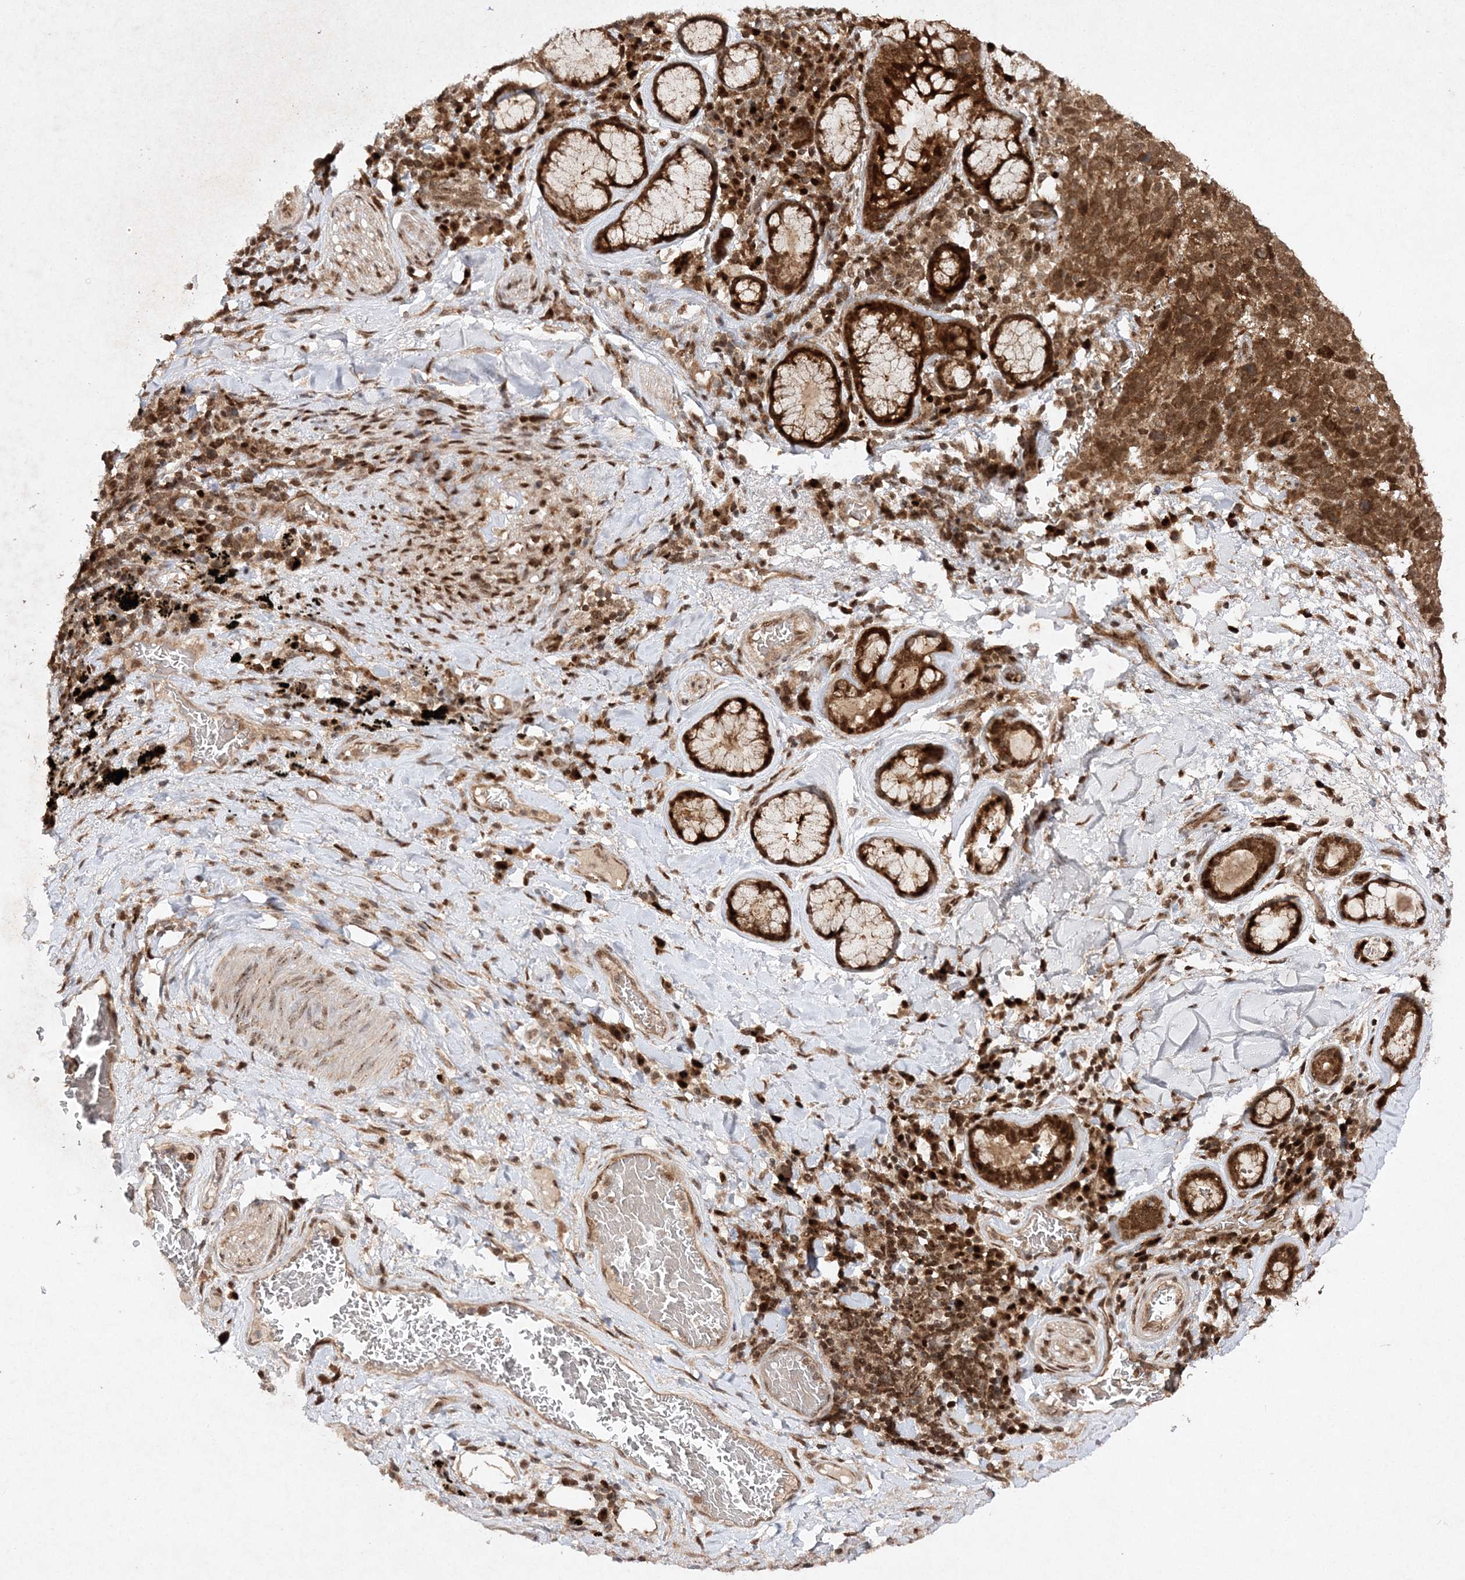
{"staining": {"intensity": "moderate", "quantity": ">75%", "location": "cytoplasmic/membranous,nuclear"}, "tissue": "lung cancer", "cell_type": "Tumor cells", "image_type": "cancer", "snomed": [{"axis": "morphology", "description": "Squamous cell carcinoma, NOS"}, {"axis": "topography", "description": "Lung"}], "caption": "Immunohistochemistry (IHC) photomicrograph of squamous cell carcinoma (lung) stained for a protein (brown), which reveals medium levels of moderate cytoplasmic/membranous and nuclear positivity in approximately >75% of tumor cells.", "gene": "NIF3L1", "patient": {"sex": "male", "age": 66}}